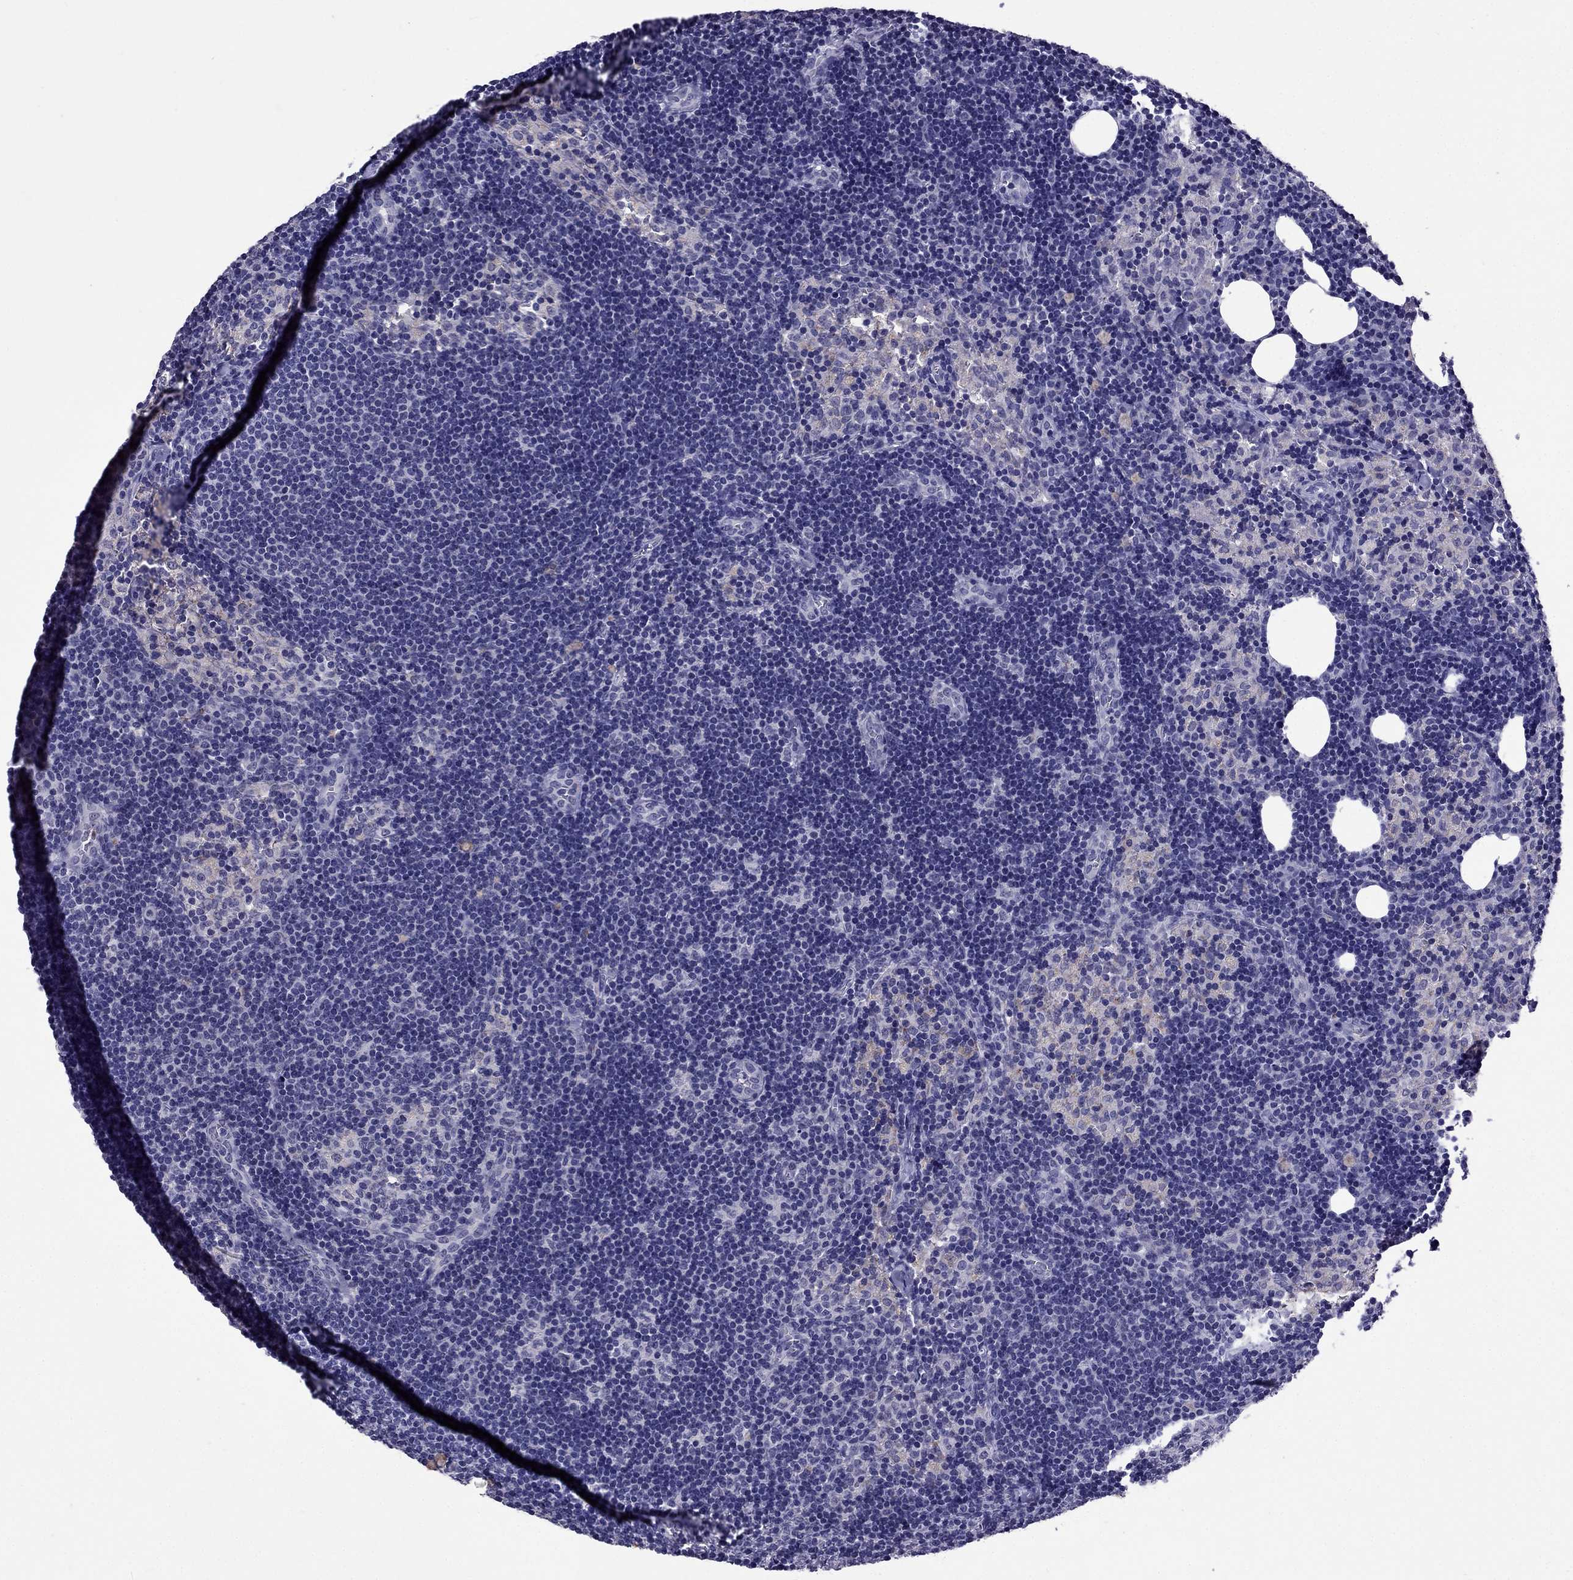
{"staining": {"intensity": "negative", "quantity": "none", "location": "none"}, "tissue": "lymph node", "cell_type": "Germinal center cells", "image_type": "normal", "snomed": [{"axis": "morphology", "description": "Normal tissue, NOS"}, {"axis": "topography", "description": "Lymph node"}], "caption": "Benign lymph node was stained to show a protein in brown. There is no significant staining in germinal center cells.", "gene": "OLFM4", "patient": {"sex": "female", "age": 52}}